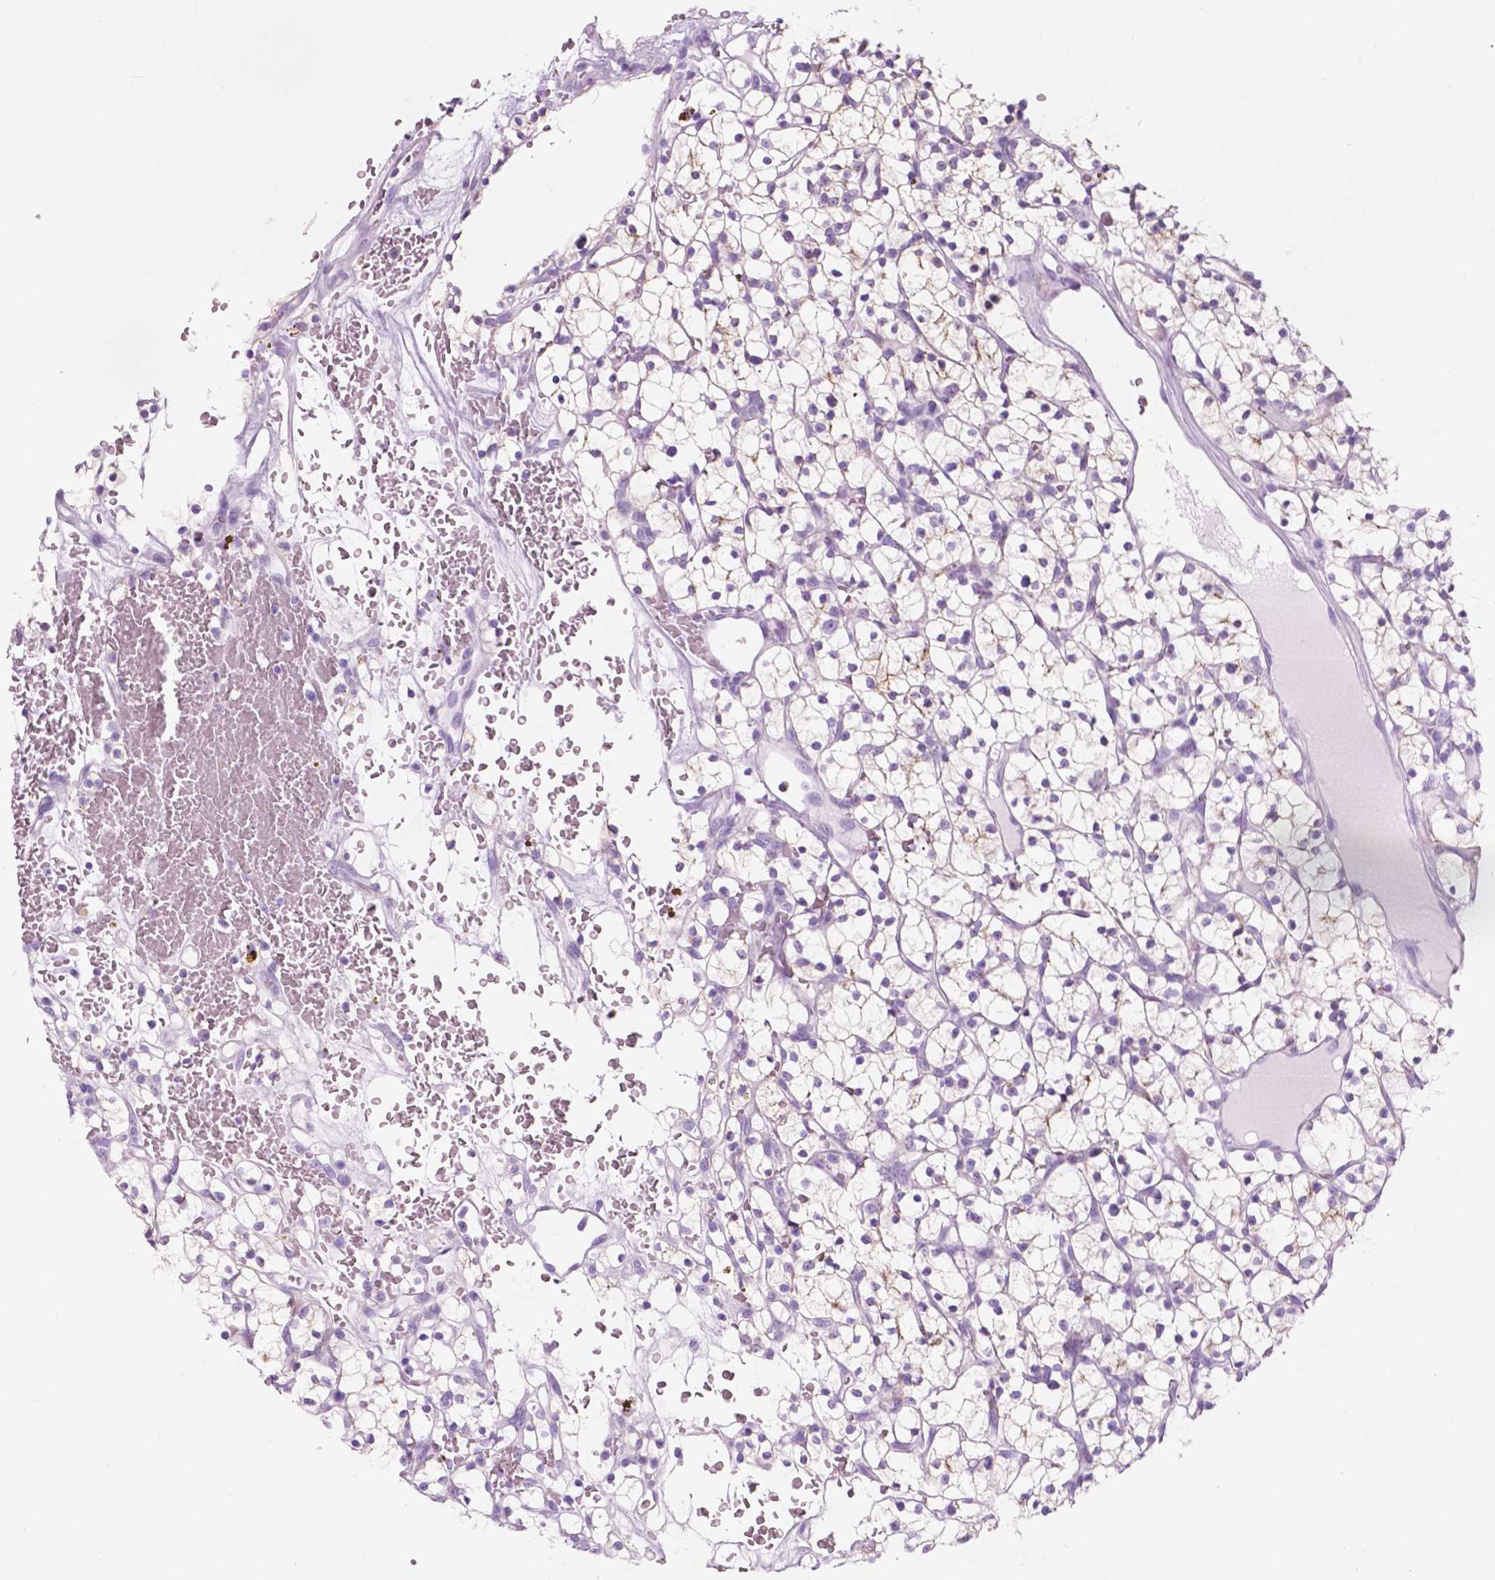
{"staining": {"intensity": "weak", "quantity": "<25%", "location": "cytoplasmic/membranous"}, "tissue": "renal cancer", "cell_type": "Tumor cells", "image_type": "cancer", "snomed": [{"axis": "morphology", "description": "Adenocarcinoma, NOS"}, {"axis": "topography", "description": "Kidney"}], "caption": "IHC of human renal adenocarcinoma exhibits no staining in tumor cells. (DAB IHC visualized using brightfield microscopy, high magnification).", "gene": "CUZD1", "patient": {"sex": "female", "age": 64}}